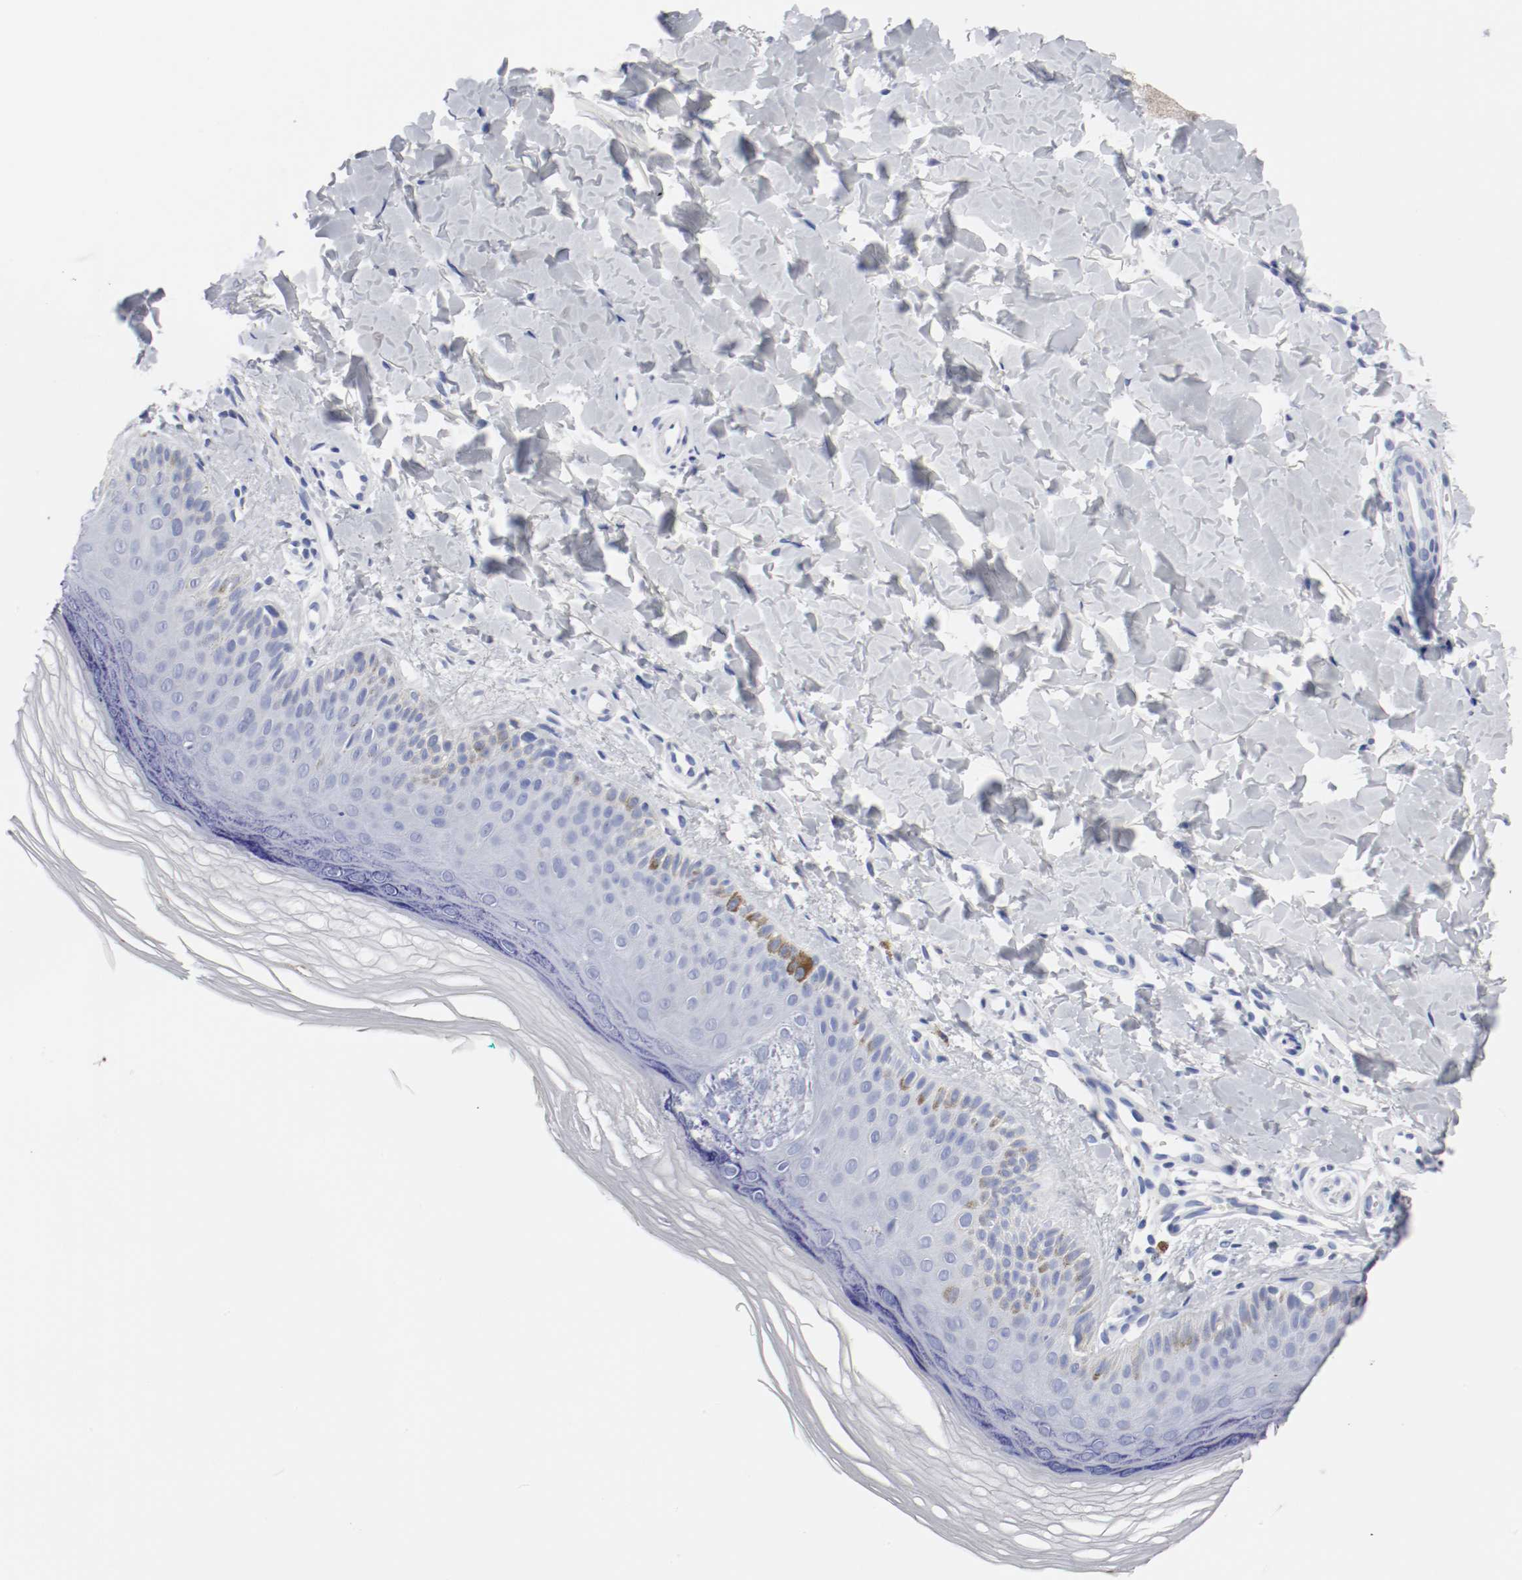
{"staining": {"intensity": "negative", "quantity": "none", "location": "none"}, "tissue": "skin", "cell_type": "Fibroblasts", "image_type": "normal", "snomed": [{"axis": "morphology", "description": "Normal tissue, NOS"}, {"axis": "topography", "description": "Skin"}], "caption": "Human skin stained for a protein using IHC exhibits no staining in fibroblasts.", "gene": "GAD1", "patient": {"sex": "male", "age": 26}}